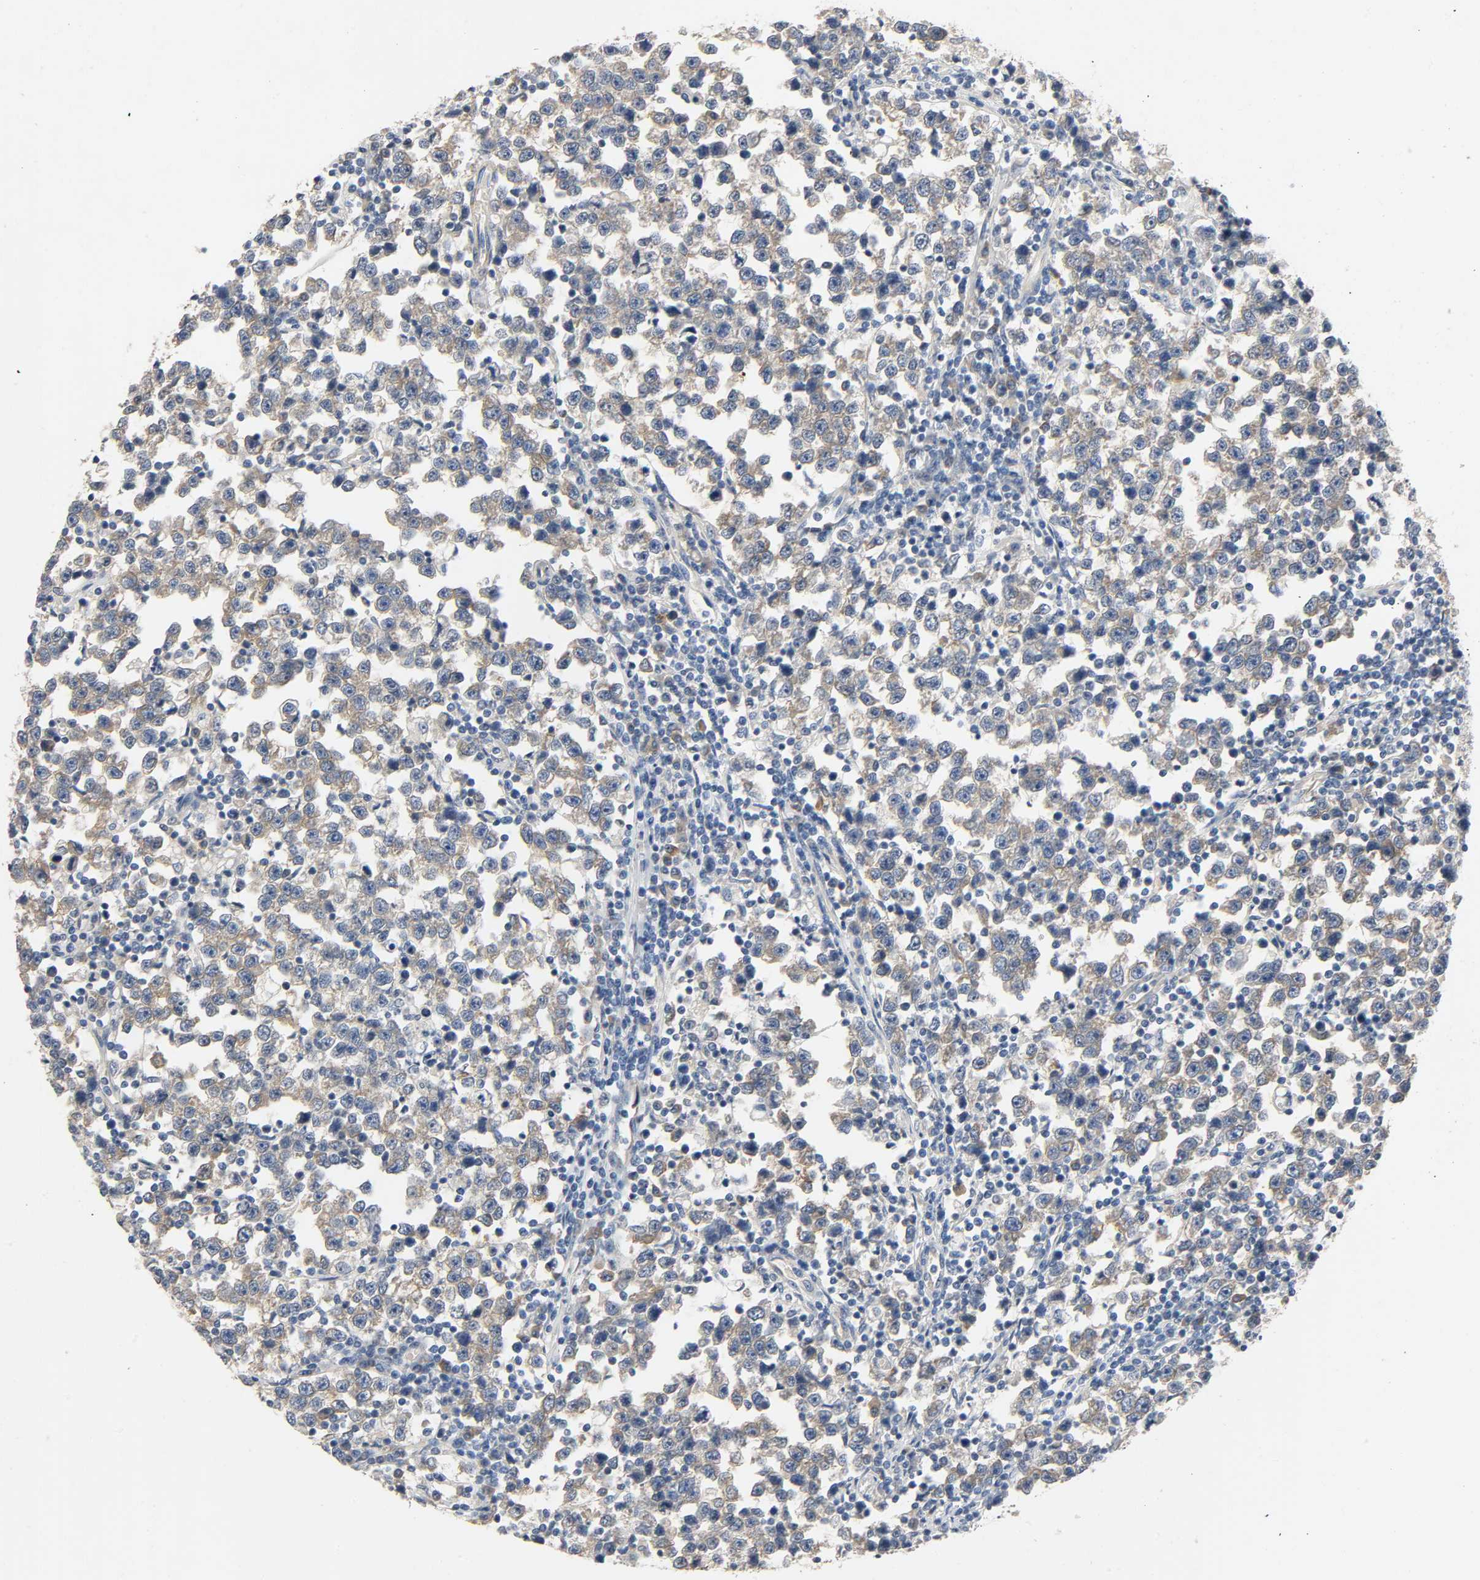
{"staining": {"intensity": "moderate", "quantity": ">75%", "location": "cytoplasmic/membranous"}, "tissue": "testis cancer", "cell_type": "Tumor cells", "image_type": "cancer", "snomed": [{"axis": "morphology", "description": "Seminoma, NOS"}, {"axis": "topography", "description": "Testis"}], "caption": "An image of human testis cancer (seminoma) stained for a protein shows moderate cytoplasmic/membranous brown staining in tumor cells.", "gene": "ARPC1A", "patient": {"sex": "male", "age": 43}}